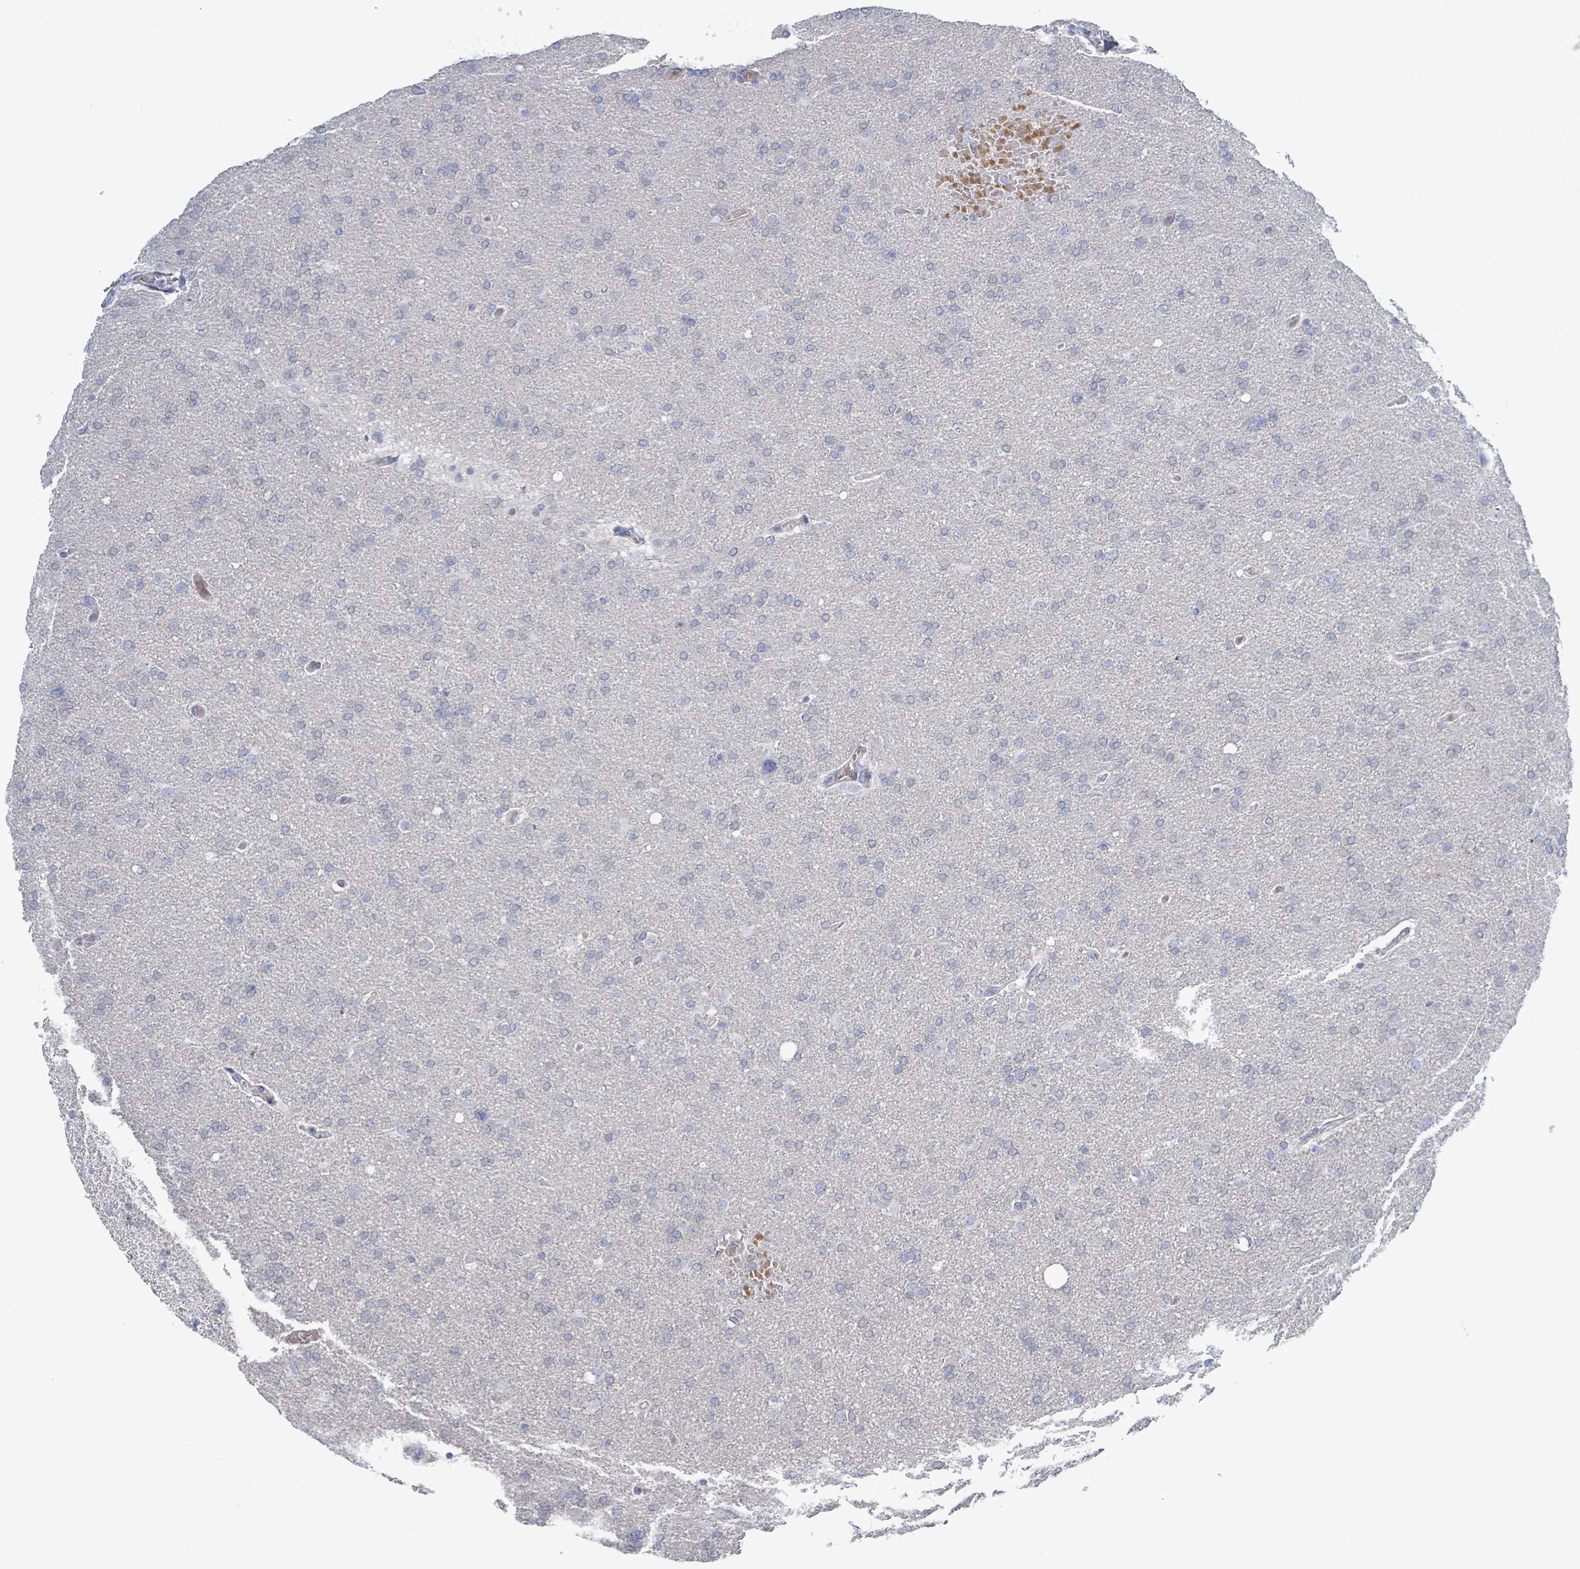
{"staining": {"intensity": "negative", "quantity": "none", "location": "none"}, "tissue": "glioma", "cell_type": "Tumor cells", "image_type": "cancer", "snomed": [{"axis": "morphology", "description": "Glioma, malignant, High grade"}, {"axis": "topography", "description": "Cerebral cortex"}], "caption": "High magnification brightfield microscopy of glioma stained with DAB (brown) and counterstained with hematoxylin (blue): tumor cells show no significant staining. Brightfield microscopy of immunohistochemistry (IHC) stained with DAB (3,3'-diaminobenzidine) (brown) and hematoxylin (blue), captured at high magnification.", "gene": "DMRTC1B", "patient": {"sex": "female", "age": 36}}